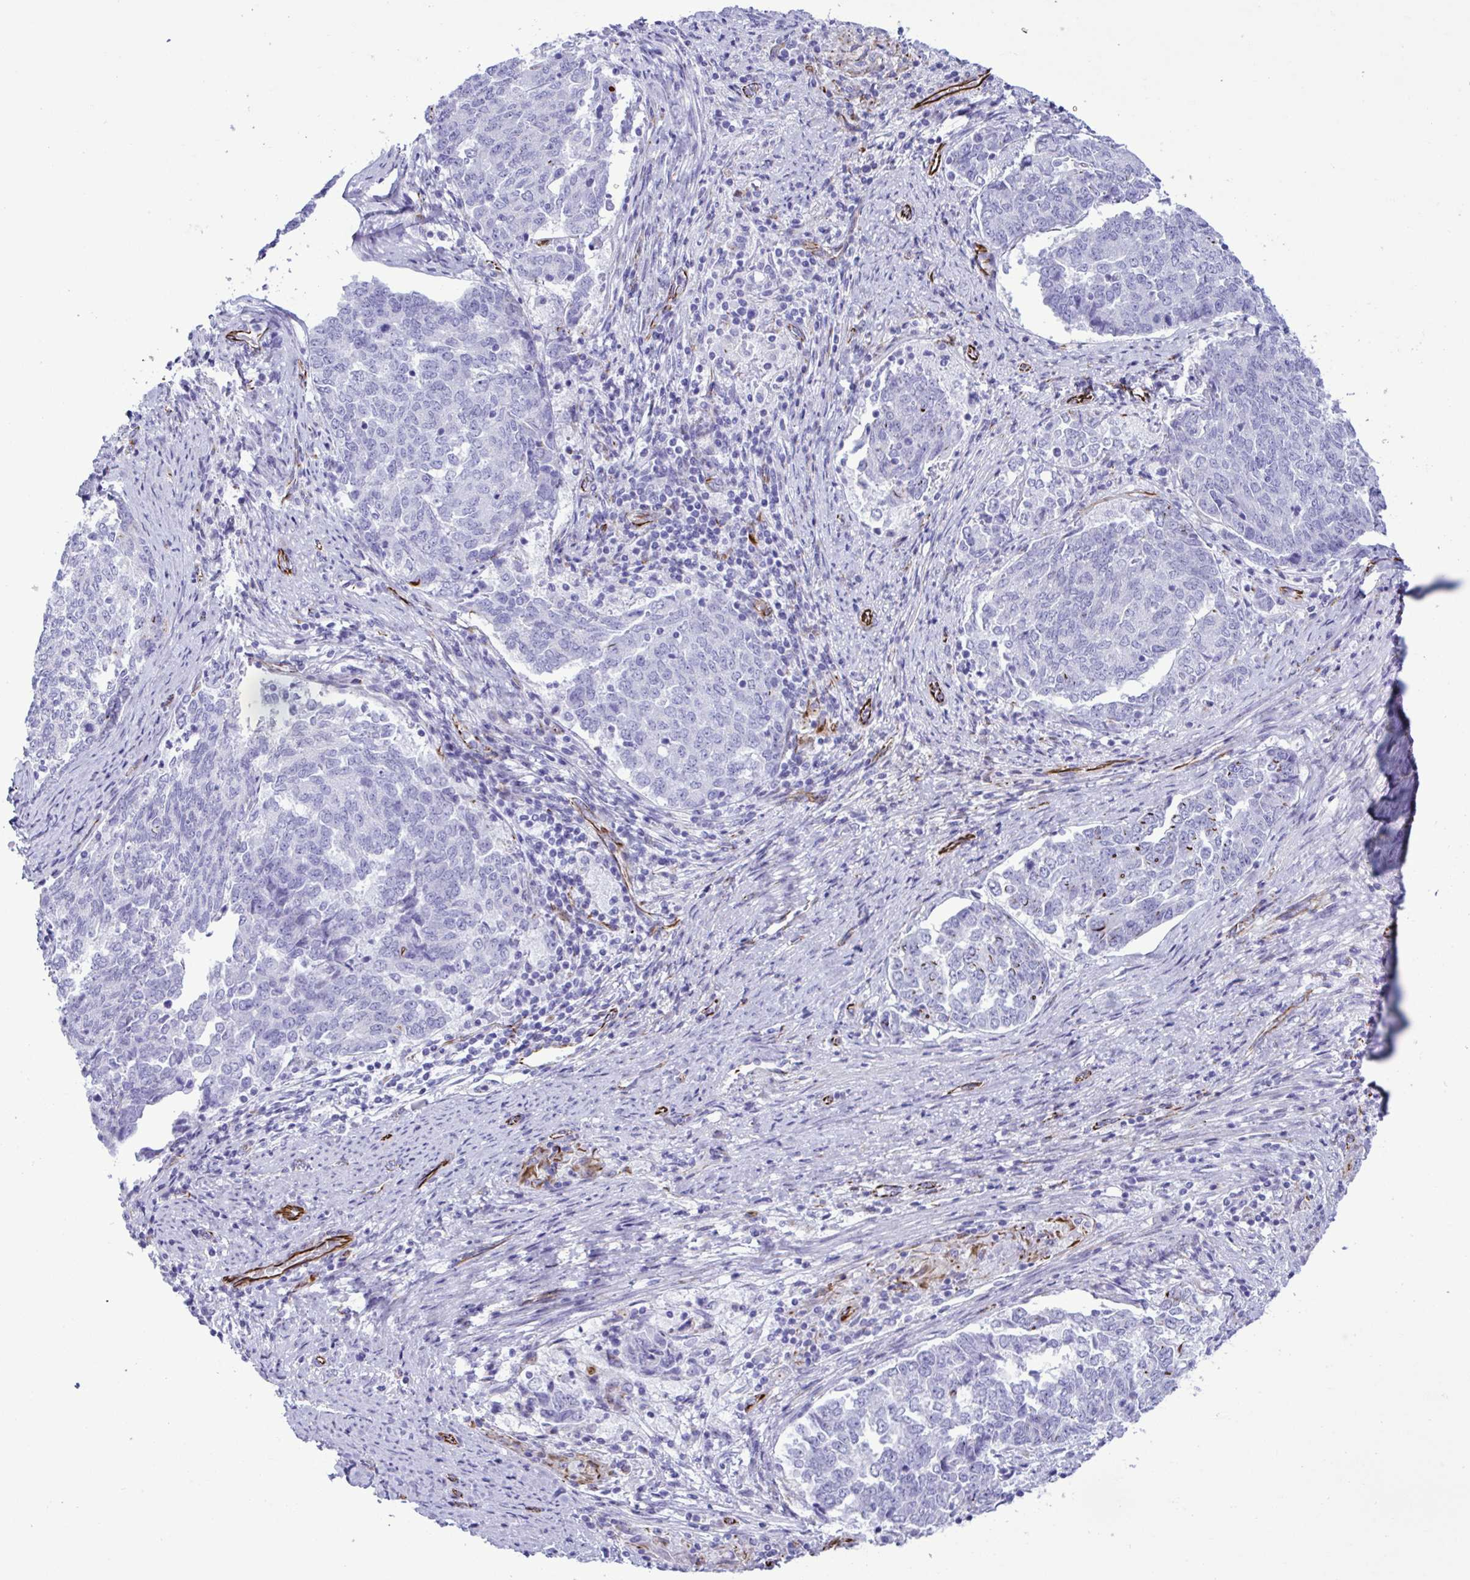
{"staining": {"intensity": "negative", "quantity": "none", "location": "none"}, "tissue": "endometrial cancer", "cell_type": "Tumor cells", "image_type": "cancer", "snomed": [{"axis": "morphology", "description": "Adenocarcinoma, NOS"}, {"axis": "topography", "description": "Endometrium"}], "caption": "Immunohistochemical staining of adenocarcinoma (endometrial) exhibits no significant staining in tumor cells.", "gene": "SMAD5", "patient": {"sex": "female", "age": 80}}